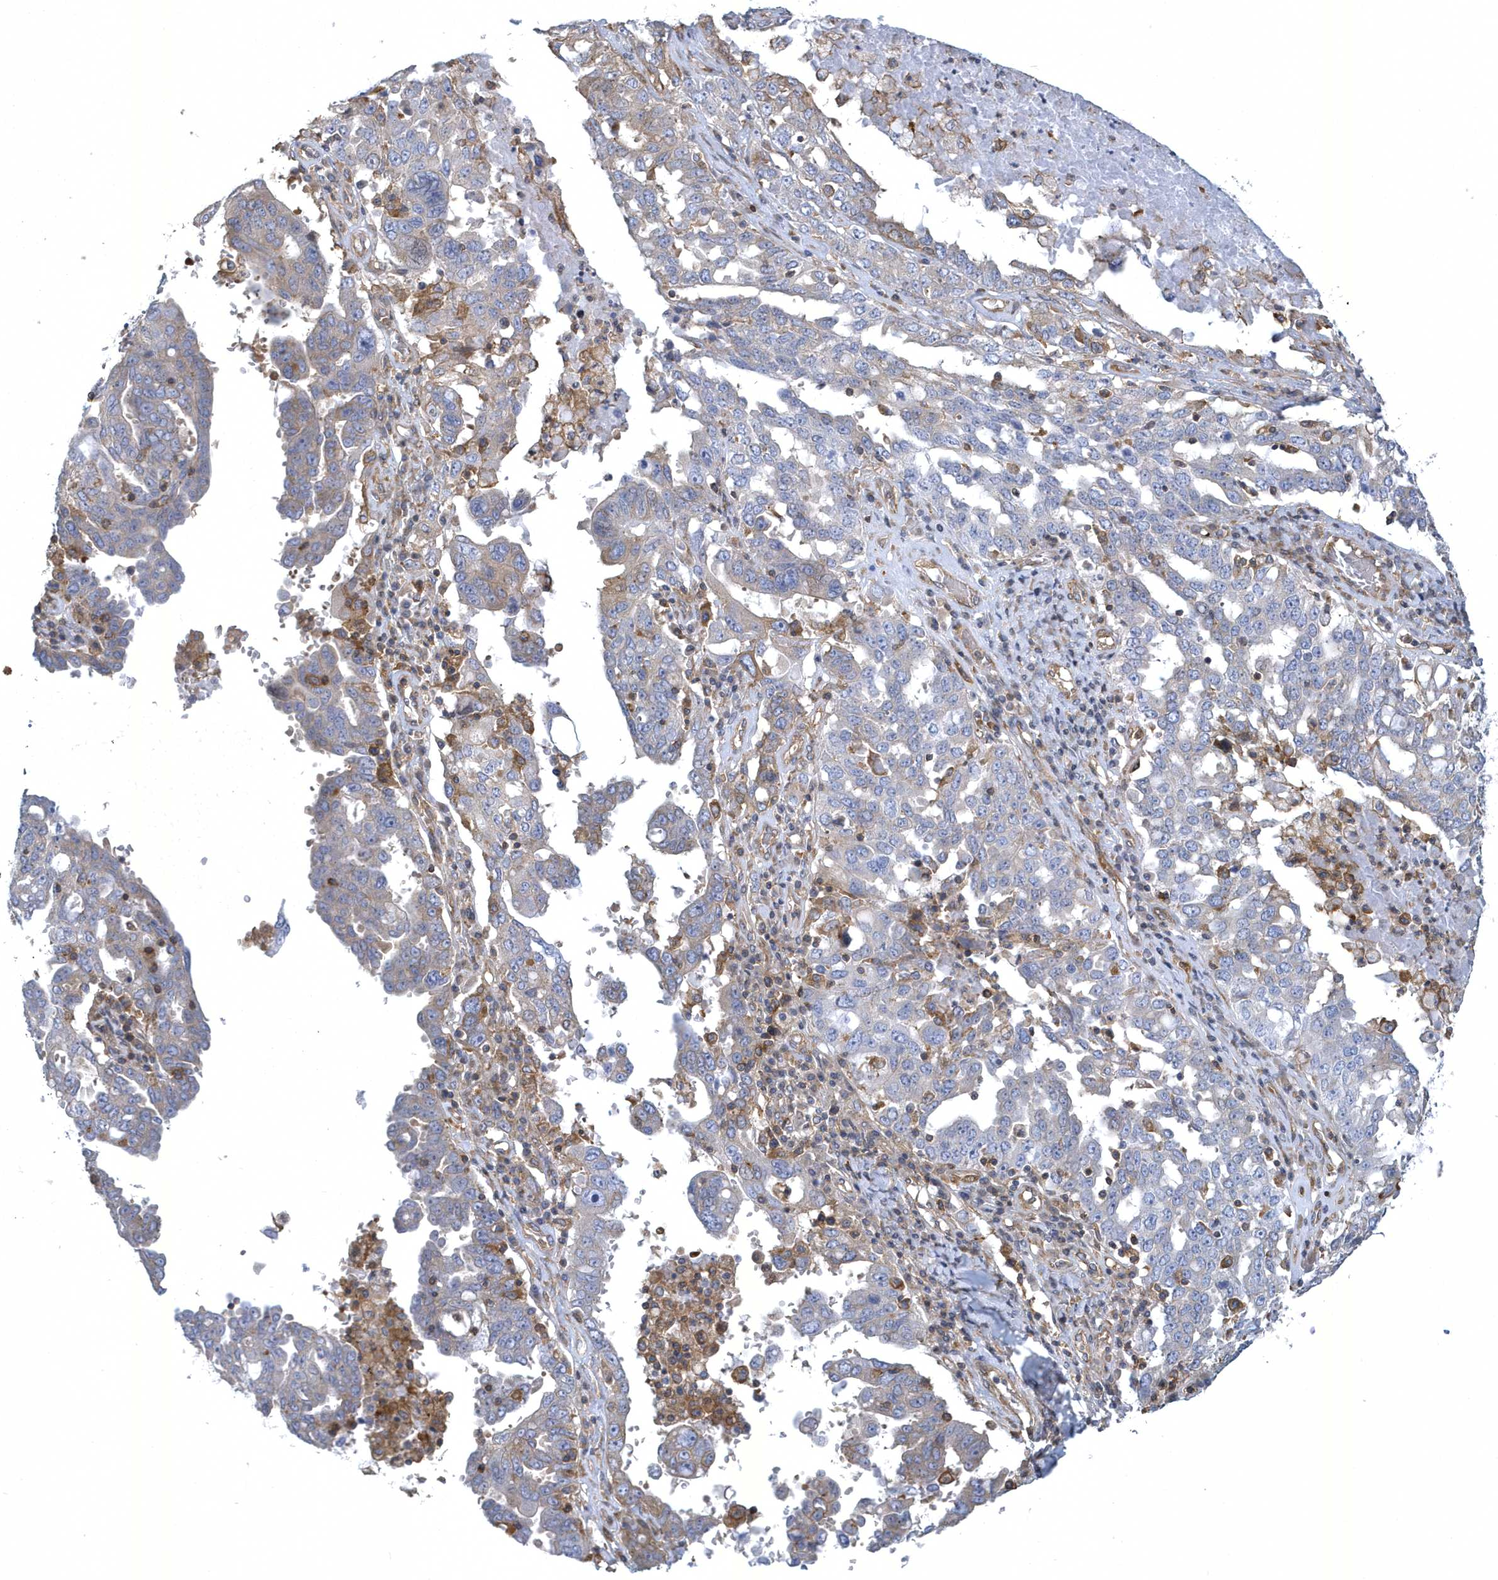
{"staining": {"intensity": "weak", "quantity": "<25%", "location": "cytoplasmic/membranous"}, "tissue": "ovarian cancer", "cell_type": "Tumor cells", "image_type": "cancer", "snomed": [{"axis": "morphology", "description": "Carcinoma, endometroid"}, {"axis": "topography", "description": "Ovary"}], "caption": "Tumor cells show no significant protein expression in ovarian cancer. (DAB immunohistochemistry (IHC) with hematoxylin counter stain).", "gene": "ARAP2", "patient": {"sex": "female", "age": 62}}